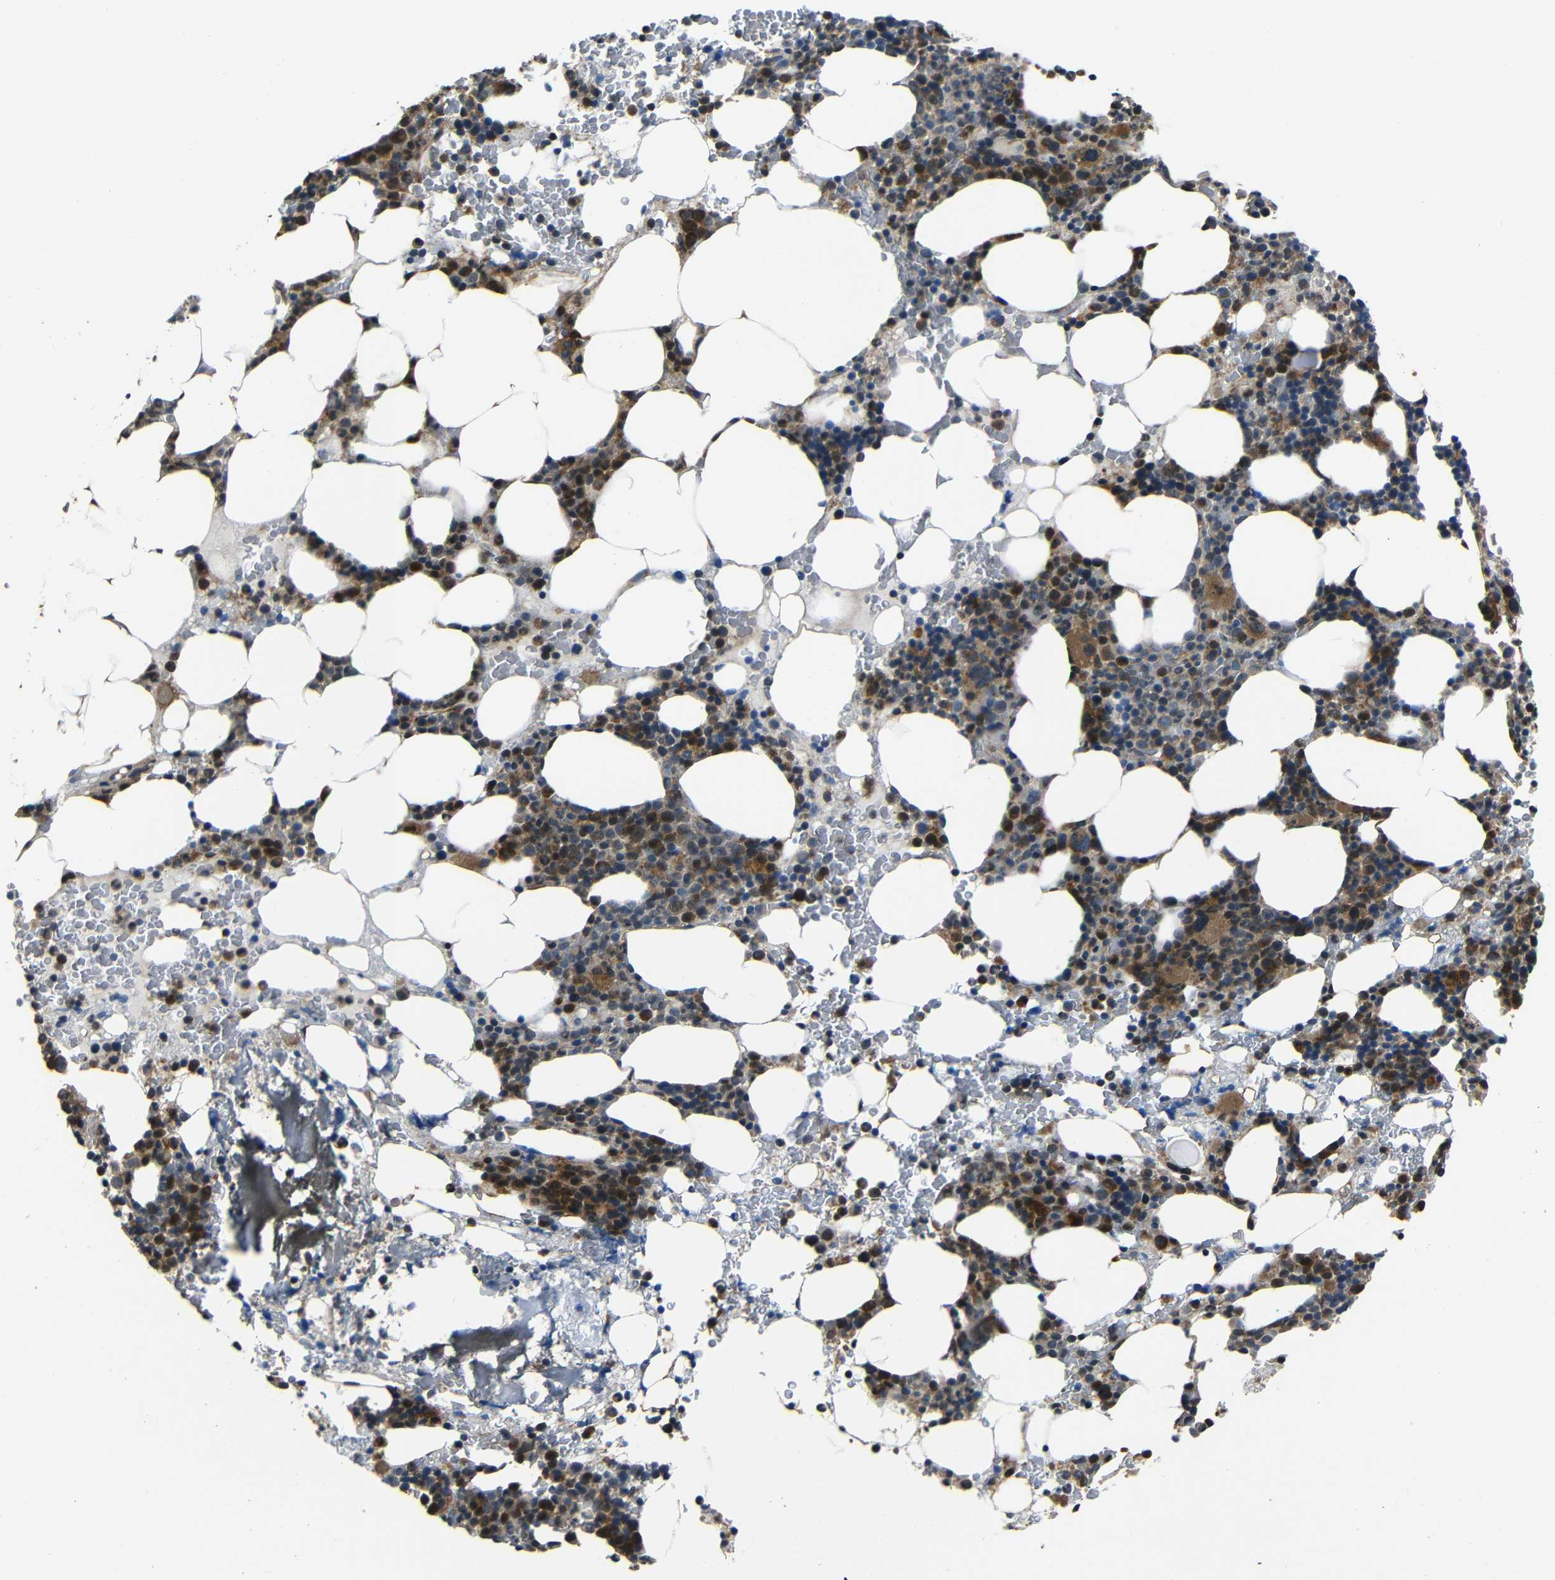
{"staining": {"intensity": "moderate", "quantity": ">75%", "location": "cytoplasmic/membranous"}, "tissue": "bone marrow", "cell_type": "Hematopoietic cells", "image_type": "normal", "snomed": [{"axis": "morphology", "description": "Normal tissue, NOS"}, {"axis": "morphology", "description": "Inflammation, NOS"}, {"axis": "topography", "description": "Bone marrow"}], "caption": "An image of human bone marrow stained for a protein exhibits moderate cytoplasmic/membranous brown staining in hematopoietic cells. Nuclei are stained in blue.", "gene": "SNN", "patient": {"sex": "female", "age": 84}}